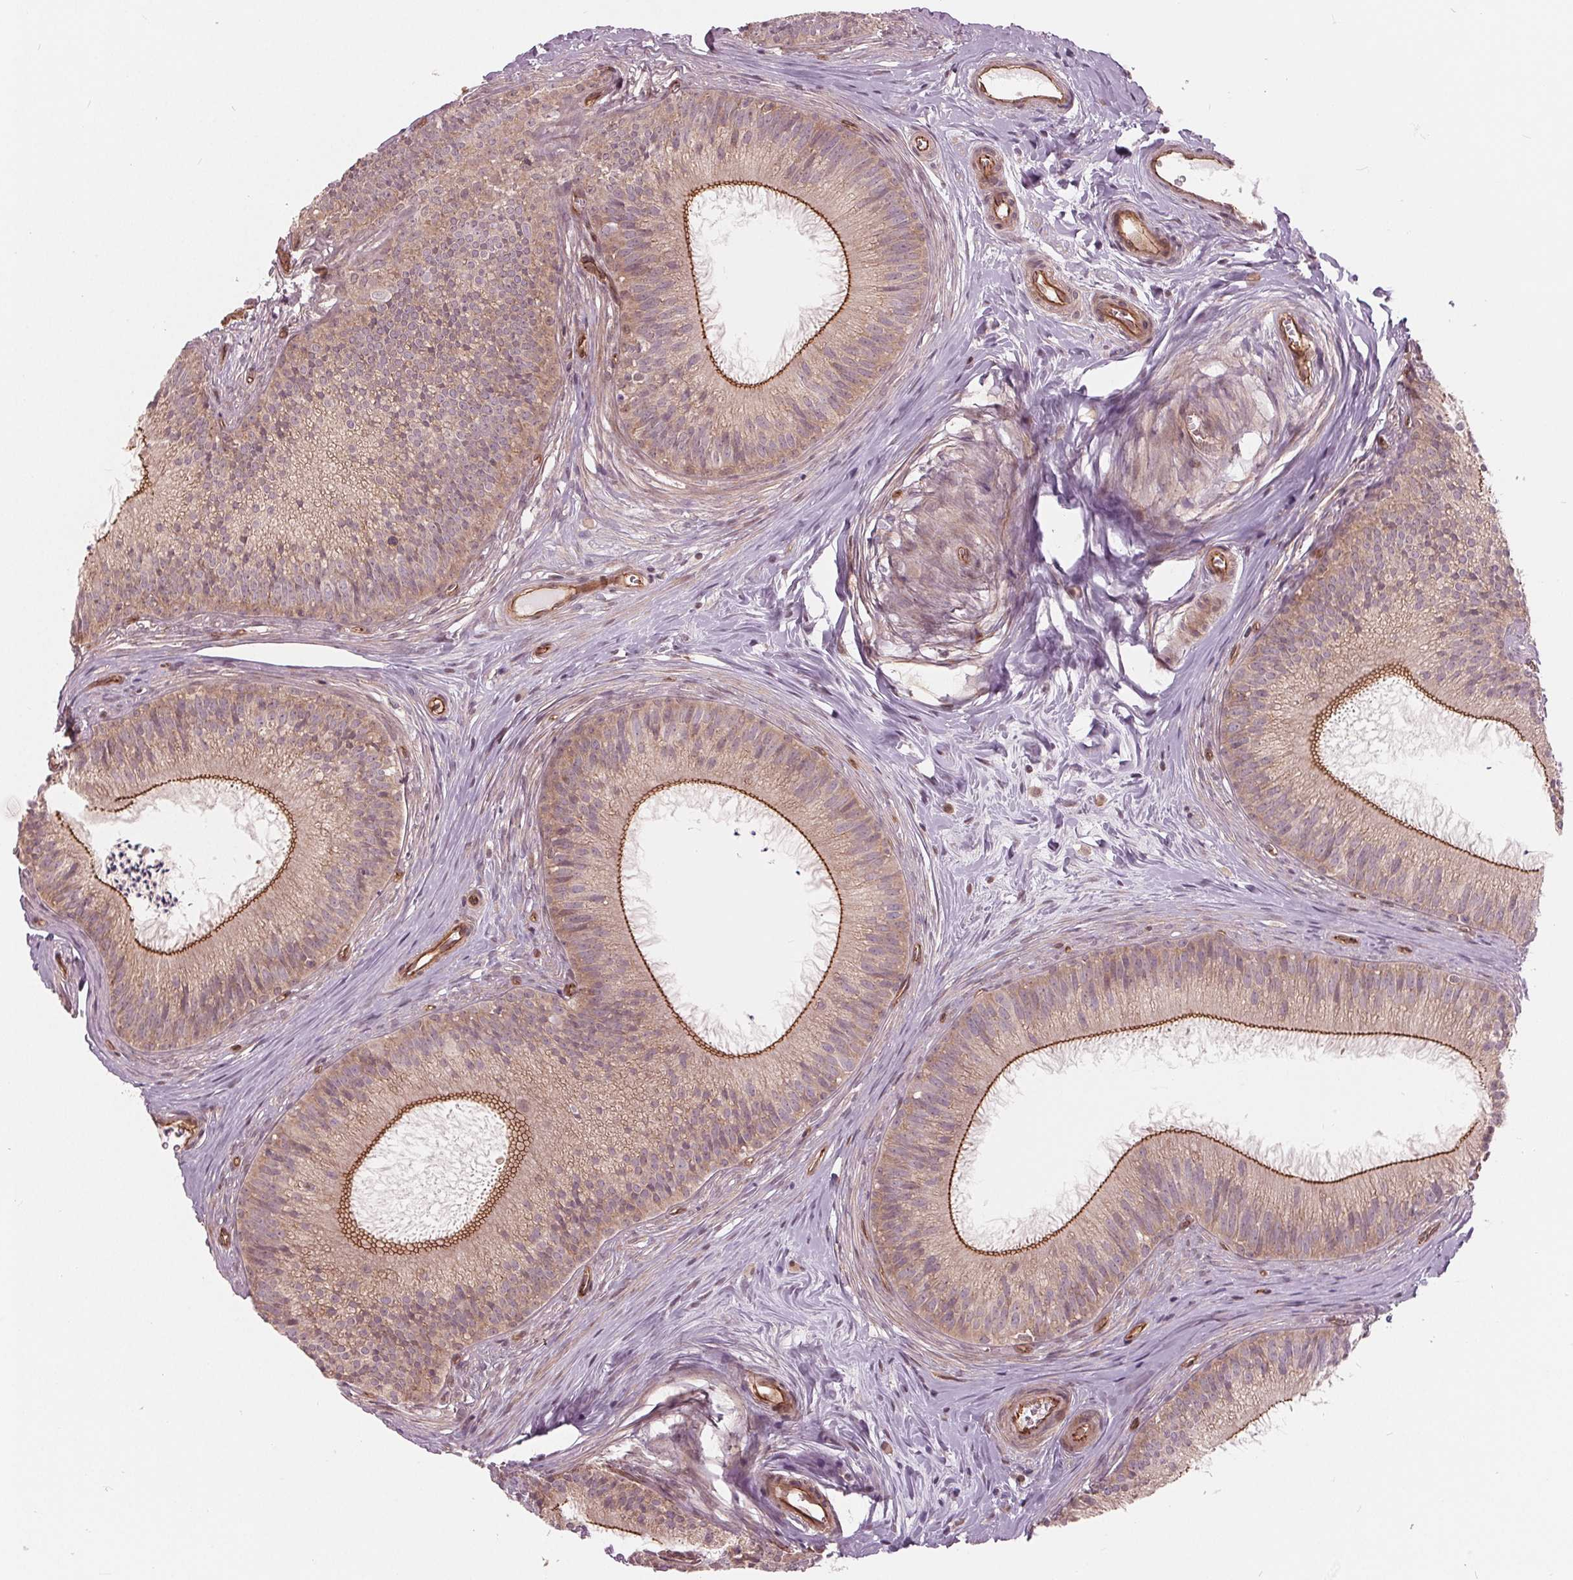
{"staining": {"intensity": "moderate", "quantity": "25%-75%", "location": "cytoplasmic/membranous,nuclear"}, "tissue": "epididymis", "cell_type": "Glandular cells", "image_type": "normal", "snomed": [{"axis": "morphology", "description": "Normal tissue, NOS"}, {"axis": "topography", "description": "Epididymis"}], "caption": "Immunohistochemical staining of benign epididymis shows moderate cytoplasmic/membranous,nuclear protein positivity in approximately 25%-75% of glandular cells. The staining is performed using DAB (3,3'-diaminobenzidine) brown chromogen to label protein expression. The nuclei are counter-stained blue using hematoxylin.", "gene": "TXNIP", "patient": {"sex": "male", "age": 24}}